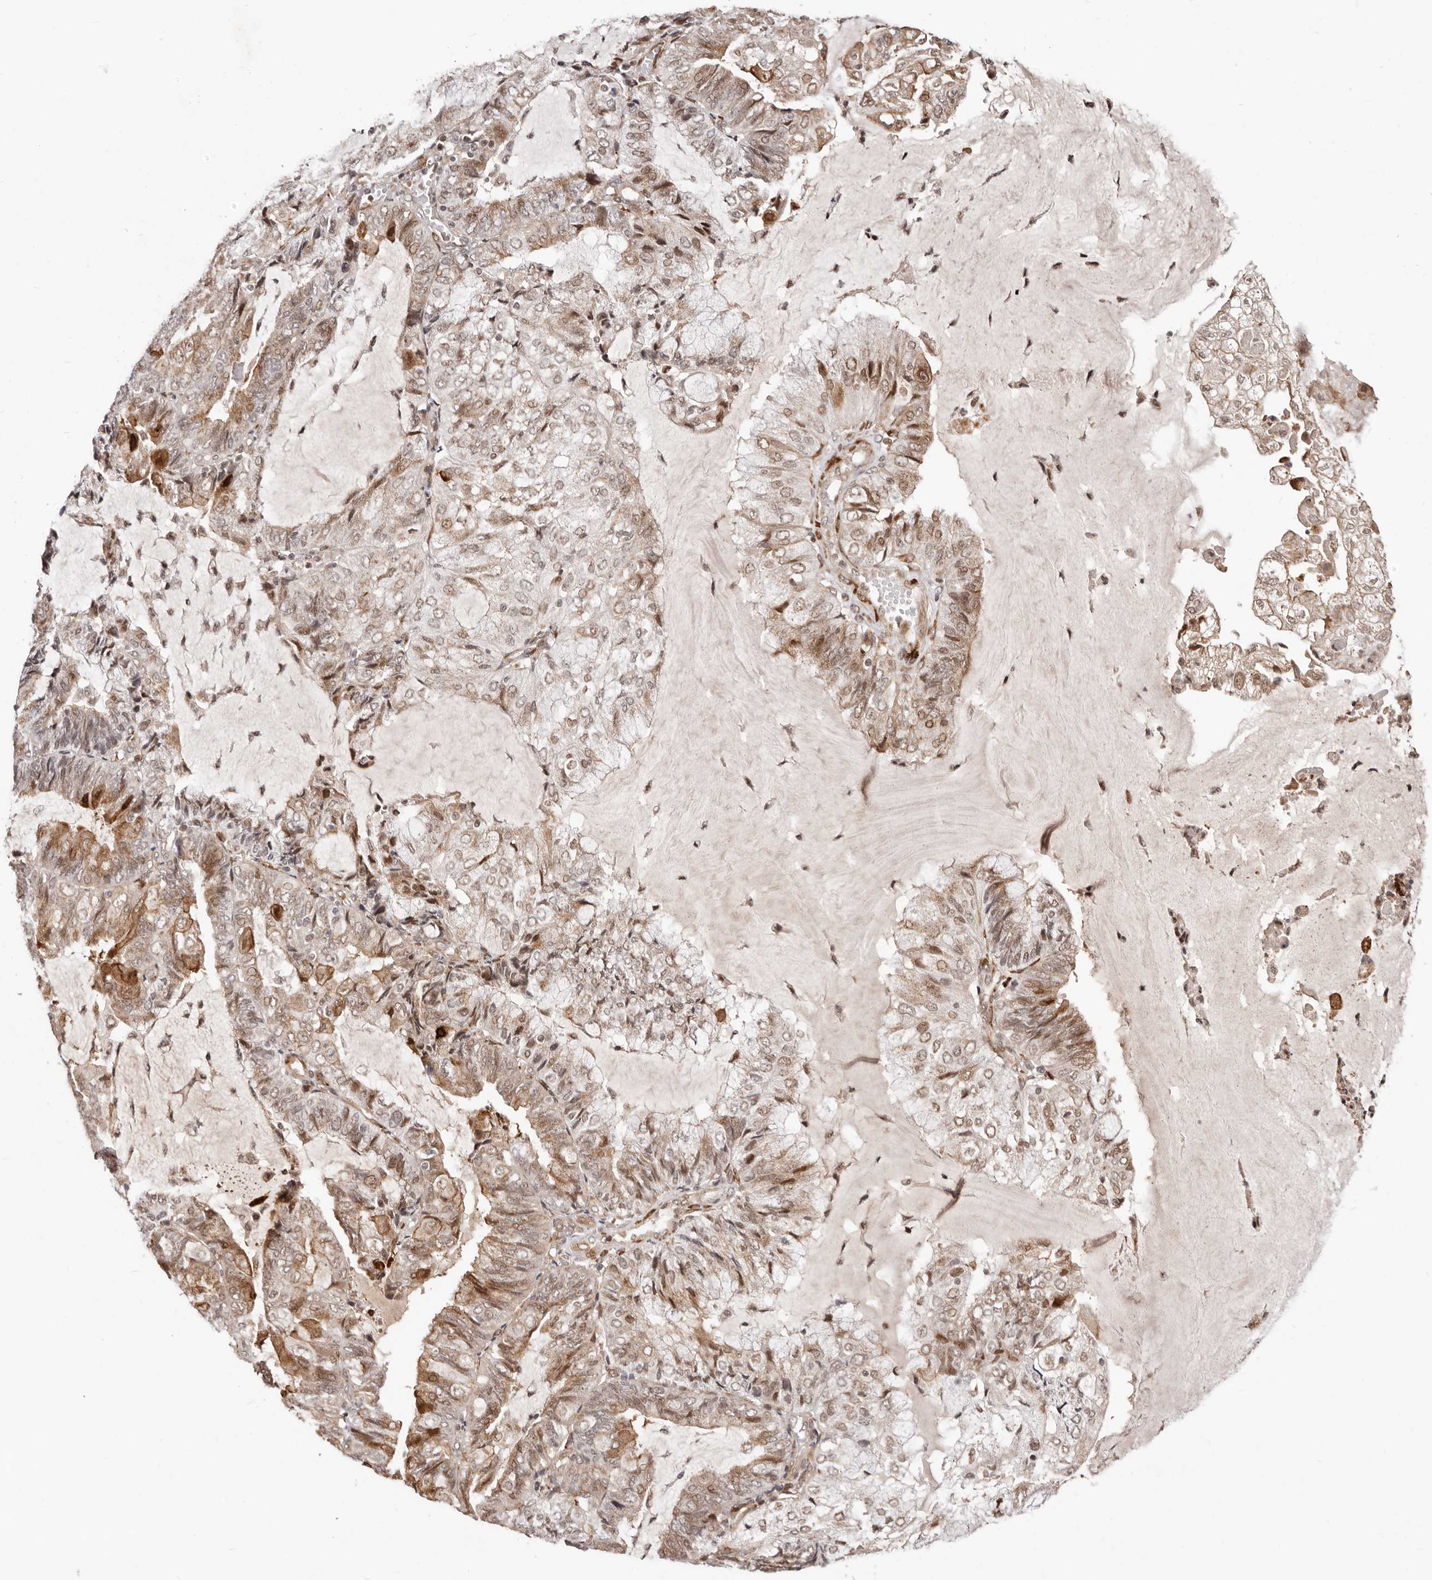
{"staining": {"intensity": "moderate", "quantity": "25%-75%", "location": "cytoplasmic/membranous,nuclear"}, "tissue": "endometrial cancer", "cell_type": "Tumor cells", "image_type": "cancer", "snomed": [{"axis": "morphology", "description": "Adenocarcinoma, NOS"}, {"axis": "topography", "description": "Endometrium"}], "caption": "DAB (3,3'-diaminobenzidine) immunohistochemical staining of endometrial adenocarcinoma reveals moderate cytoplasmic/membranous and nuclear protein positivity in approximately 25%-75% of tumor cells.", "gene": "SRCAP", "patient": {"sex": "female", "age": 81}}